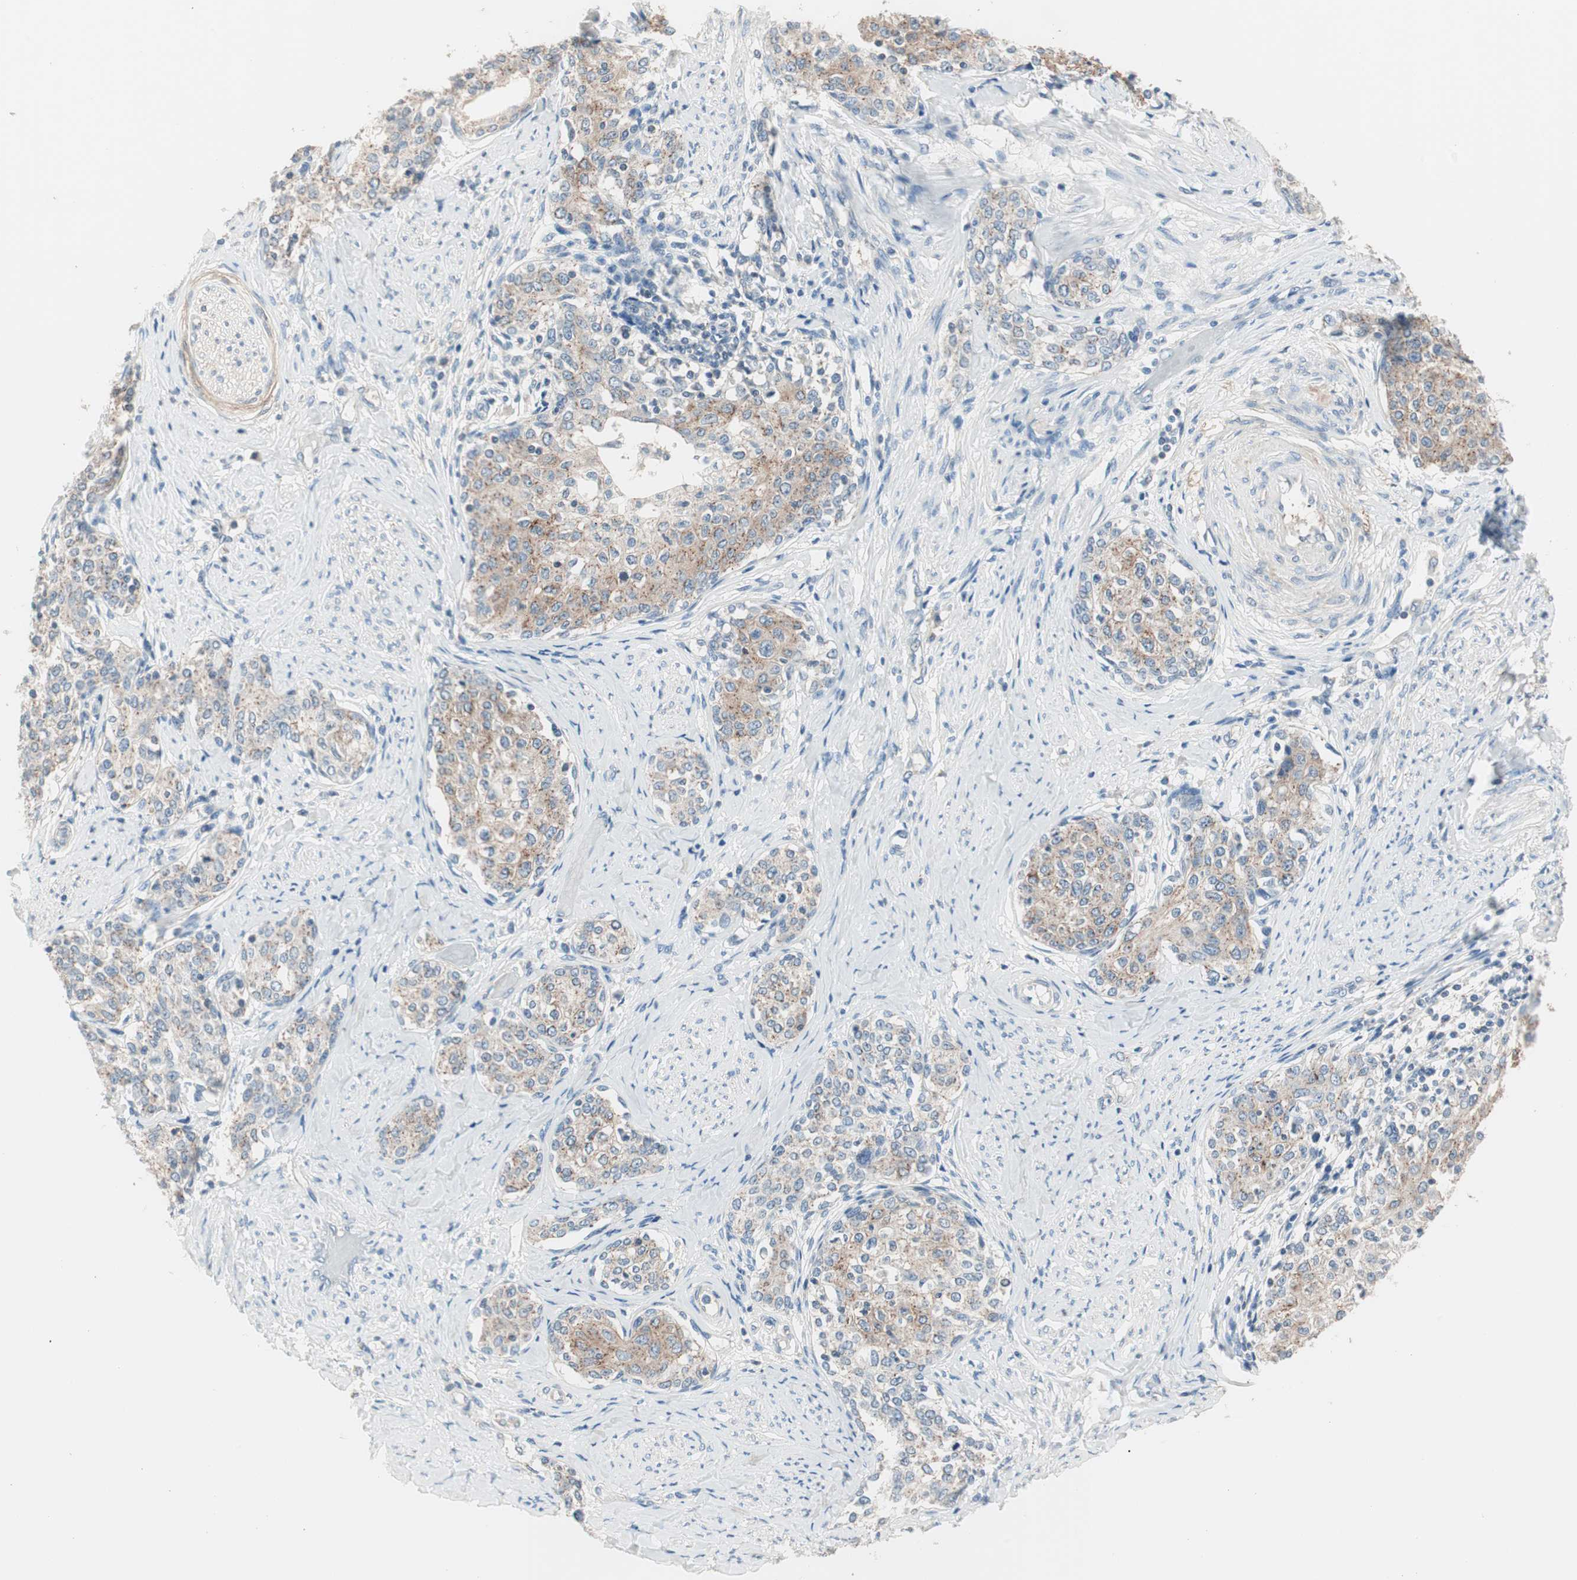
{"staining": {"intensity": "weak", "quantity": ">75%", "location": "cytoplasmic/membranous"}, "tissue": "cervical cancer", "cell_type": "Tumor cells", "image_type": "cancer", "snomed": [{"axis": "morphology", "description": "Squamous cell carcinoma, NOS"}, {"axis": "morphology", "description": "Adenocarcinoma, NOS"}, {"axis": "topography", "description": "Cervix"}], "caption": "High-magnification brightfield microscopy of cervical adenocarcinoma stained with DAB (brown) and counterstained with hematoxylin (blue). tumor cells exhibit weak cytoplasmic/membranous positivity is seen in about>75% of cells.", "gene": "RAD54B", "patient": {"sex": "female", "age": 52}}